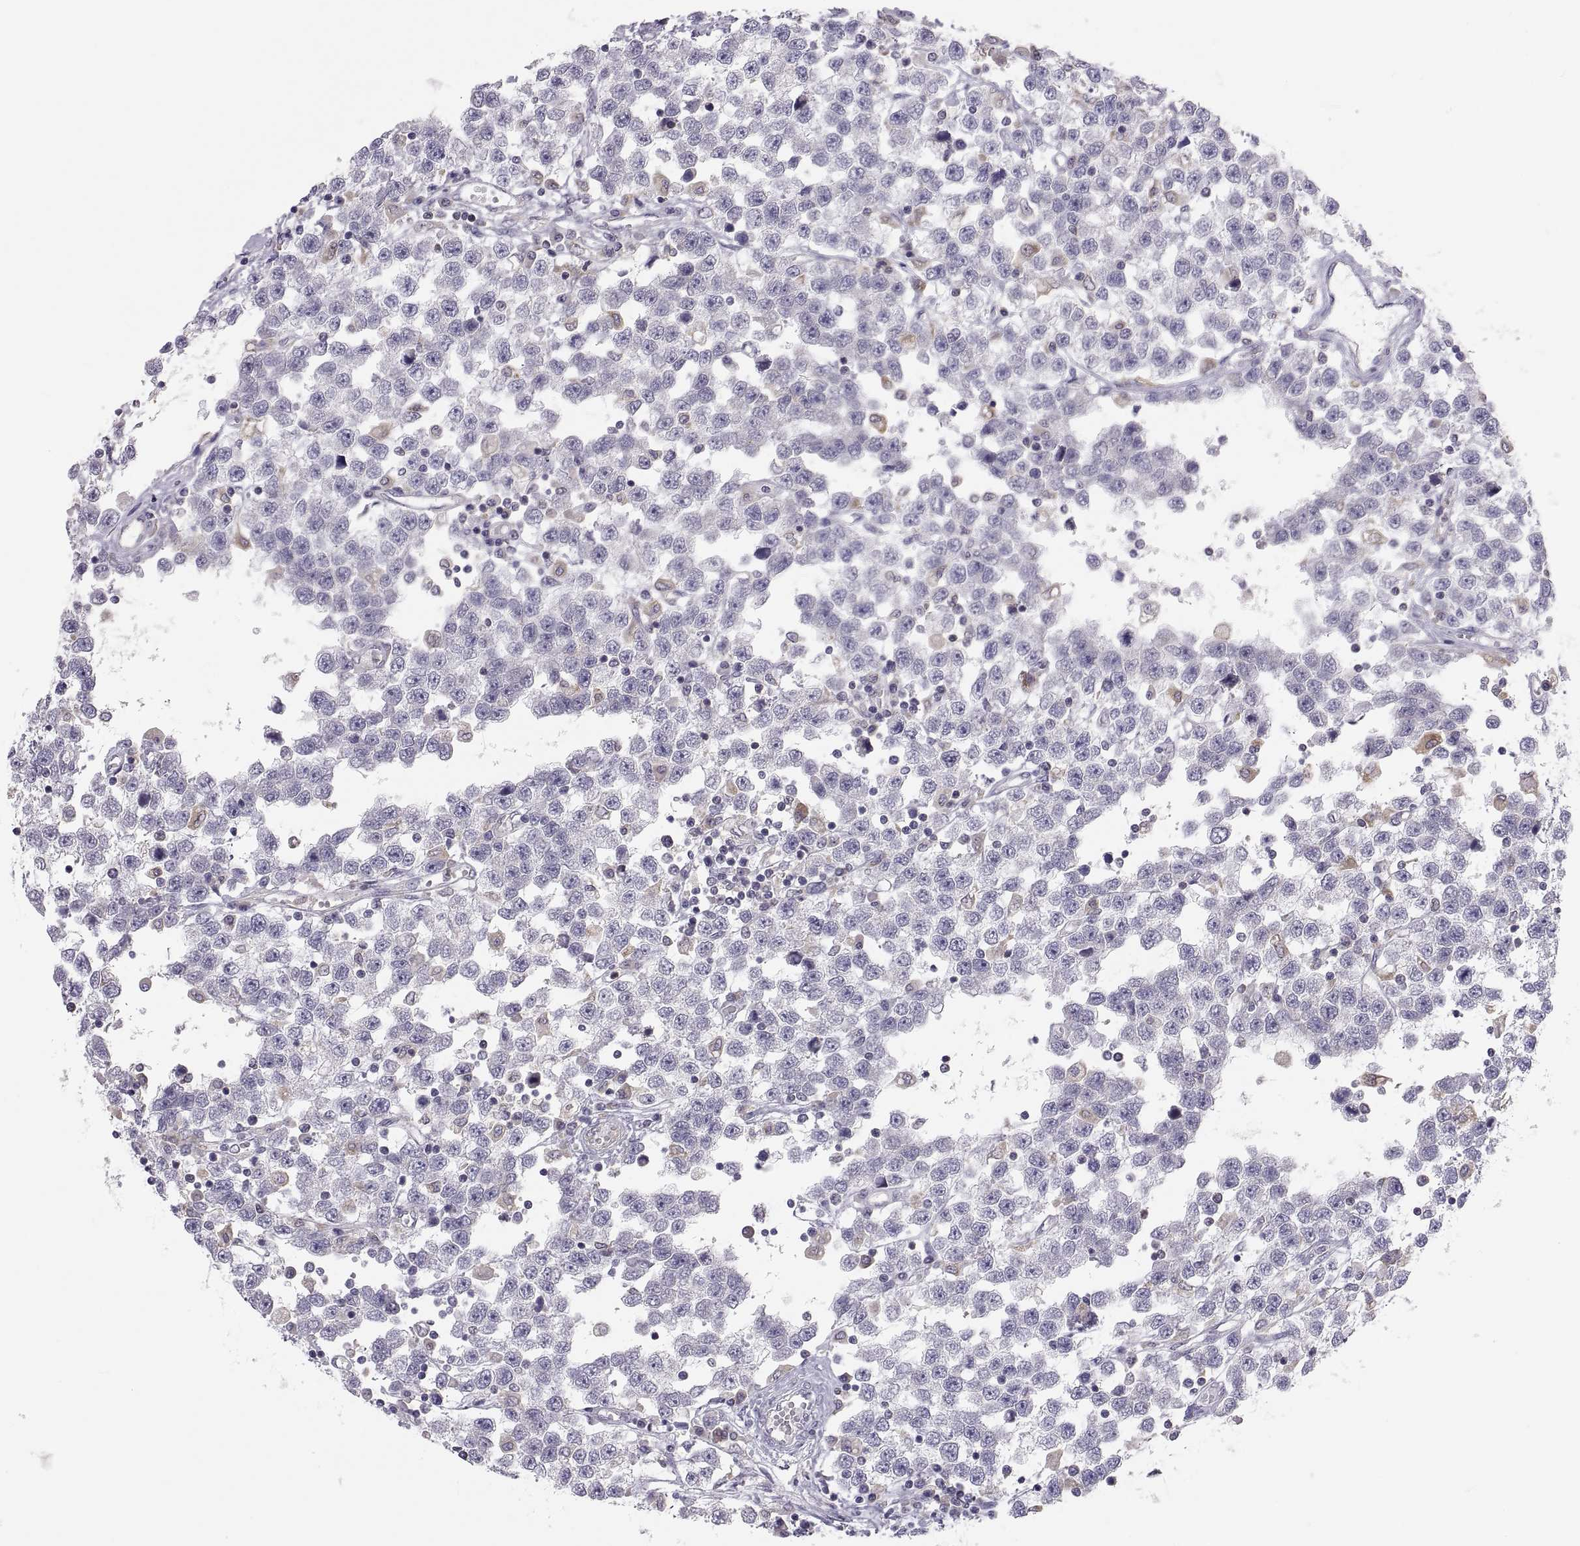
{"staining": {"intensity": "negative", "quantity": "none", "location": "none"}, "tissue": "testis cancer", "cell_type": "Tumor cells", "image_type": "cancer", "snomed": [{"axis": "morphology", "description": "Seminoma, NOS"}, {"axis": "topography", "description": "Testis"}], "caption": "IHC of human testis cancer exhibits no positivity in tumor cells.", "gene": "ERO1A", "patient": {"sex": "male", "age": 34}}